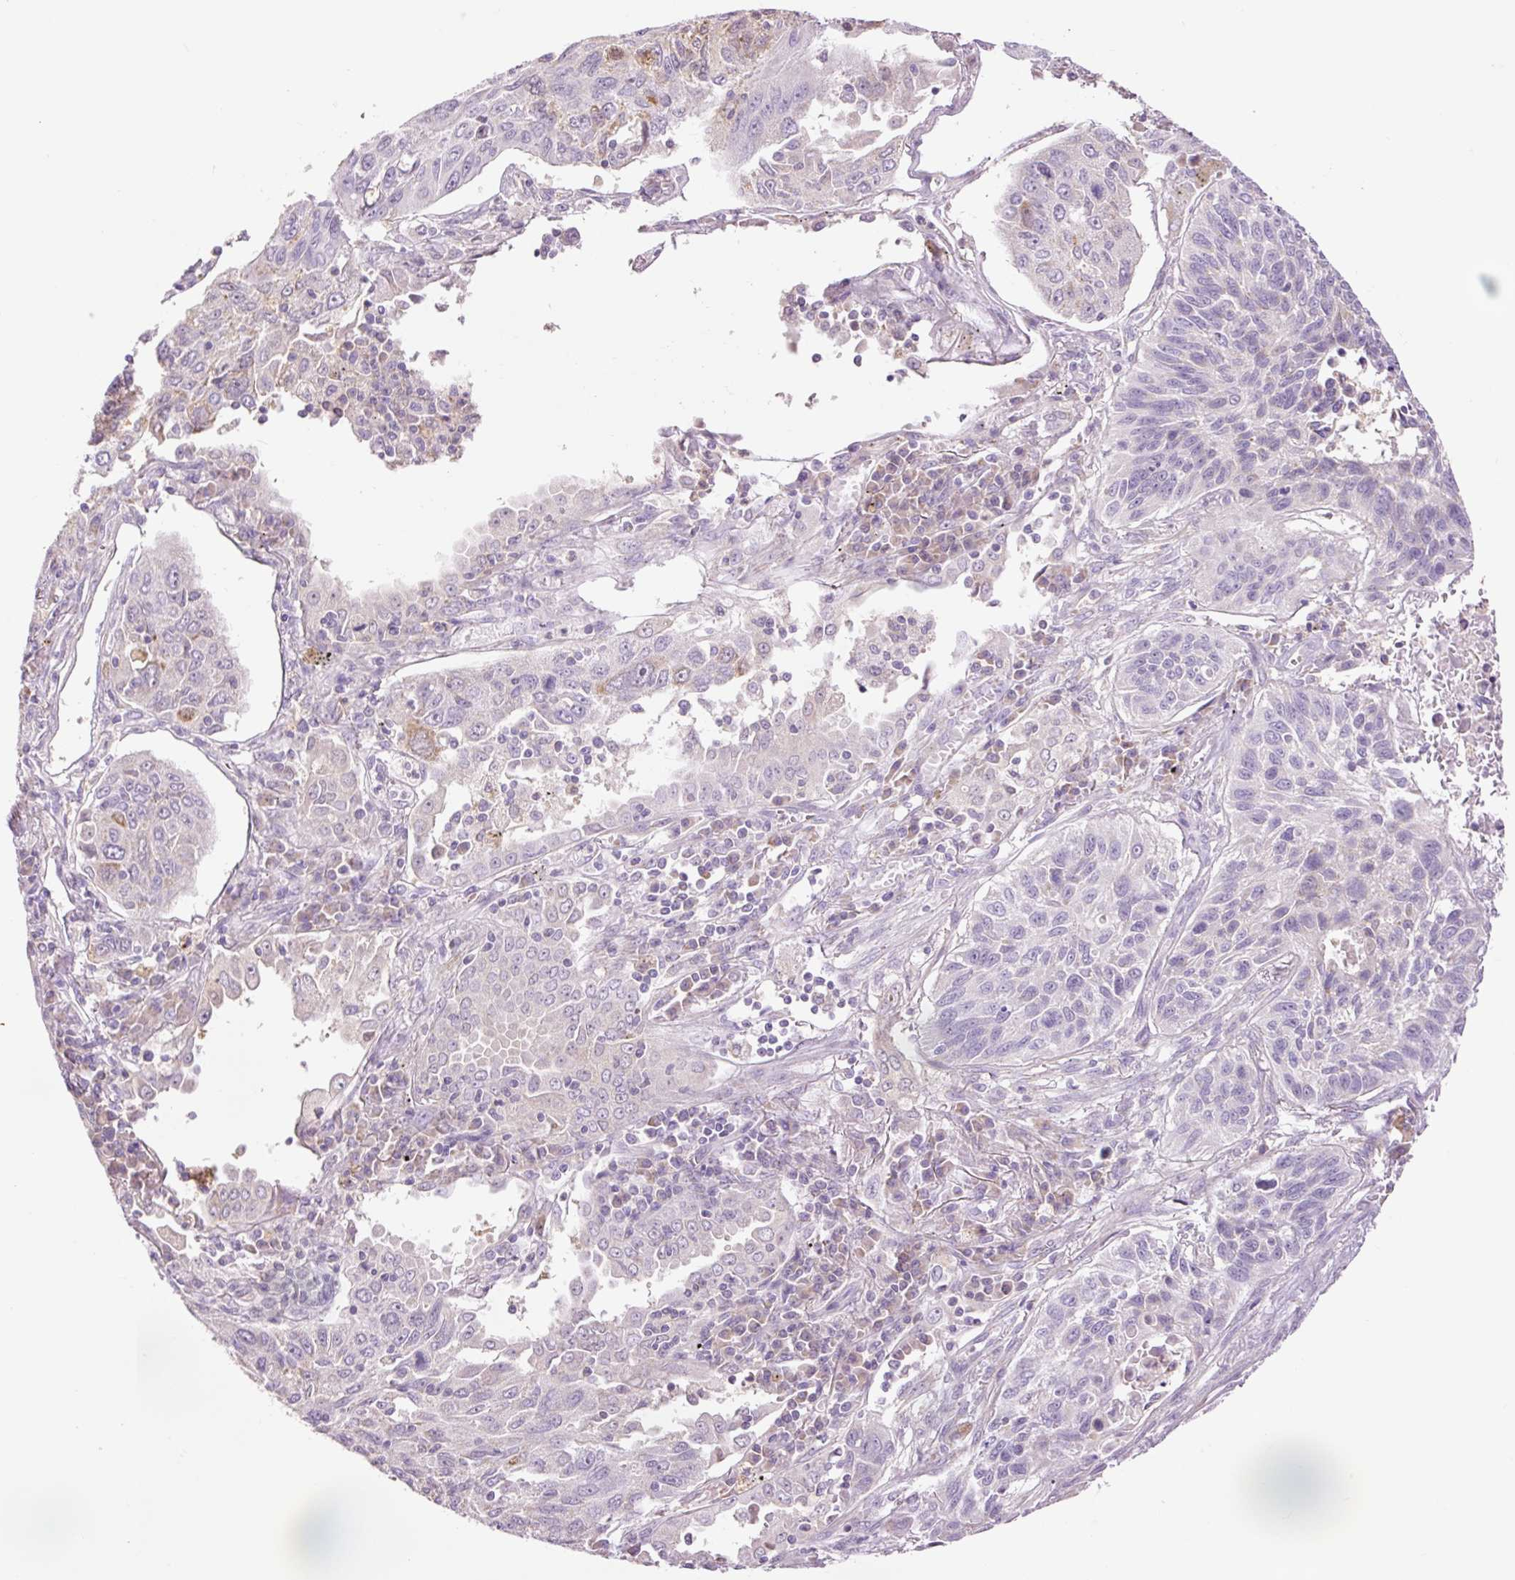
{"staining": {"intensity": "negative", "quantity": "none", "location": "none"}, "tissue": "lung cancer", "cell_type": "Tumor cells", "image_type": "cancer", "snomed": [{"axis": "morphology", "description": "Squamous cell carcinoma, NOS"}, {"axis": "topography", "description": "Lung"}], "caption": "IHC image of neoplastic tissue: human lung cancer stained with DAB displays no significant protein expression in tumor cells. (DAB immunohistochemistry (IHC), high magnification).", "gene": "PRDX5", "patient": {"sex": "female", "age": 66}}